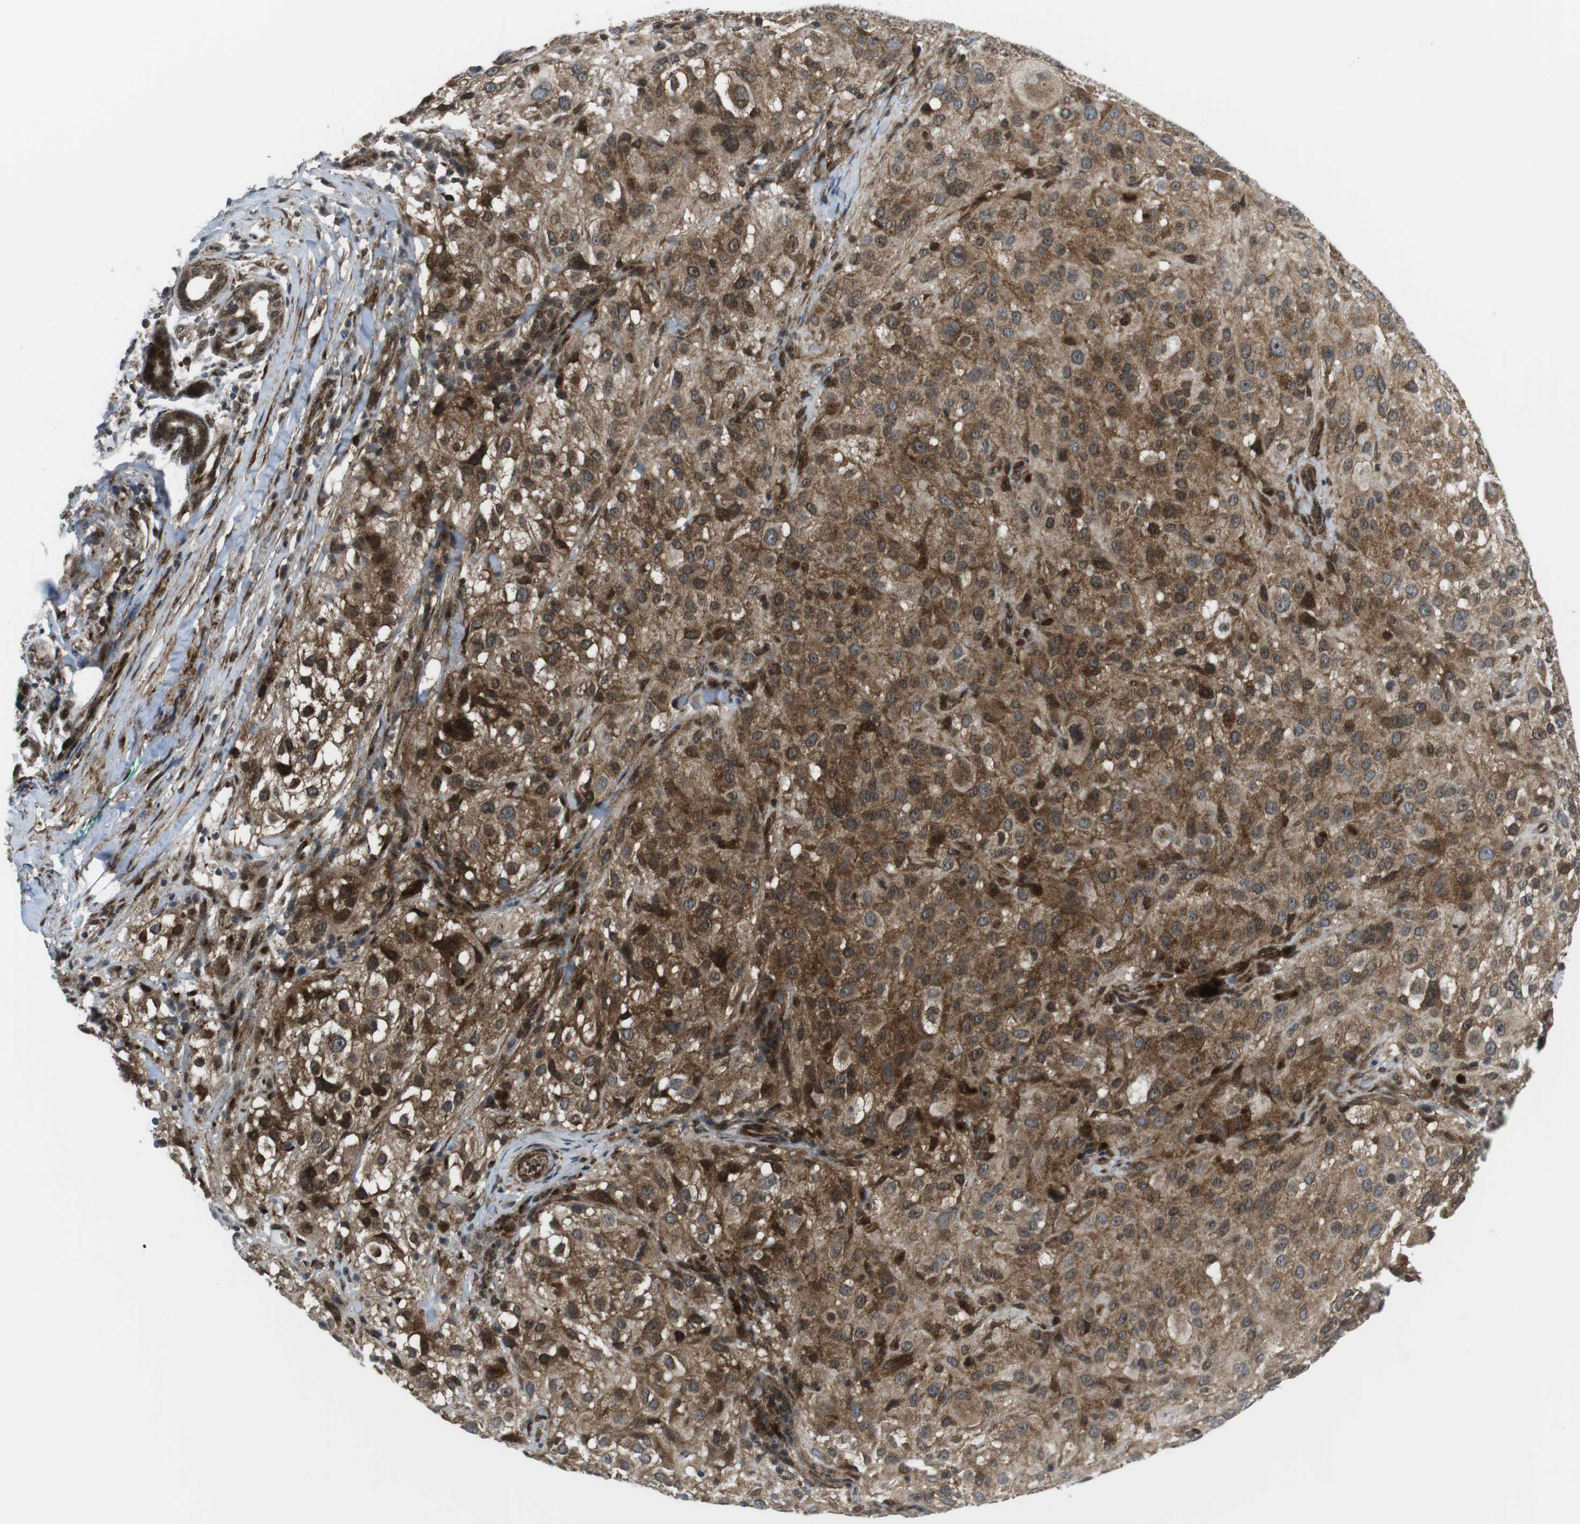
{"staining": {"intensity": "moderate", "quantity": "25%-75%", "location": "cytoplasmic/membranous,nuclear"}, "tissue": "melanoma", "cell_type": "Tumor cells", "image_type": "cancer", "snomed": [{"axis": "morphology", "description": "Necrosis, NOS"}, {"axis": "morphology", "description": "Malignant melanoma, NOS"}, {"axis": "topography", "description": "Skin"}], "caption": "Immunohistochemistry (IHC) staining of malignant melanoma, which shows medium levels of moderate cytoplasmic/membranous and nuclear expression in about 25%-75% of tumor cells indicating moderate cytoplasmic/membranous and nuclear protein expression. The staining was performed using DAB (3,3'-diaminobenzidine) (brown) for protein detection and nuclei were counterstained in hematoxylin (blue).", "gene": "CUL7", "patient": {"sex": "female", "age": 87}}